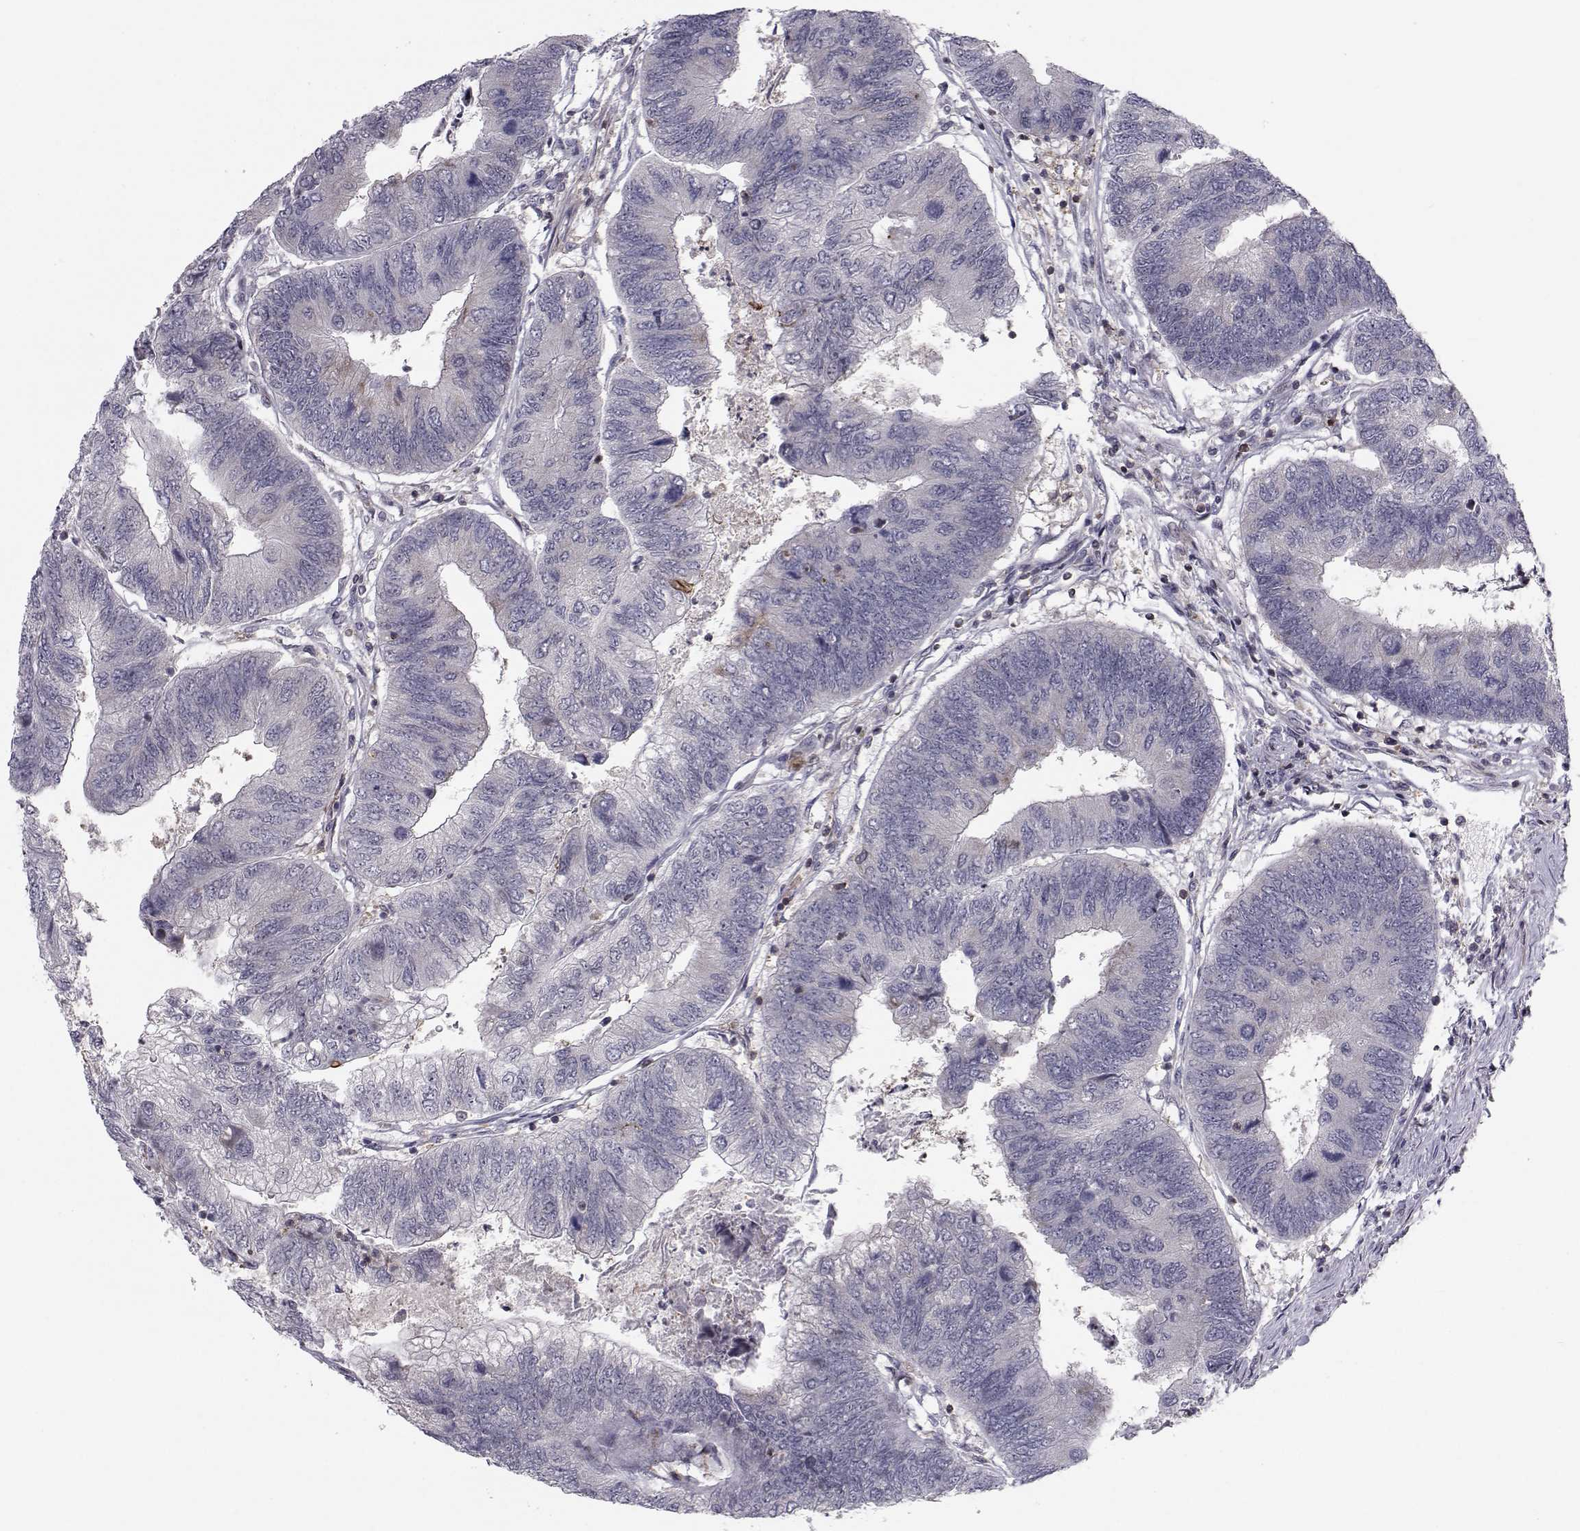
{"staining": {"intensity": "negative", "quantity": "none", "location": "none"}, "tissue": "colorectal cancer", "cell_type": "Tumor cells", "image_type": "cancer", "snomed": [{"axis": "morphology", "description": "Adenocarcinoma, NOS"}, {"axis": "topography", "description": "Colon"}], "caption": "The histopathology image shows no significant staining in tumor cells of colorectal cancer (adenocarcinoma).", "gene": "PCP4L1", "patient": {"sex": "female", "age": 67}}